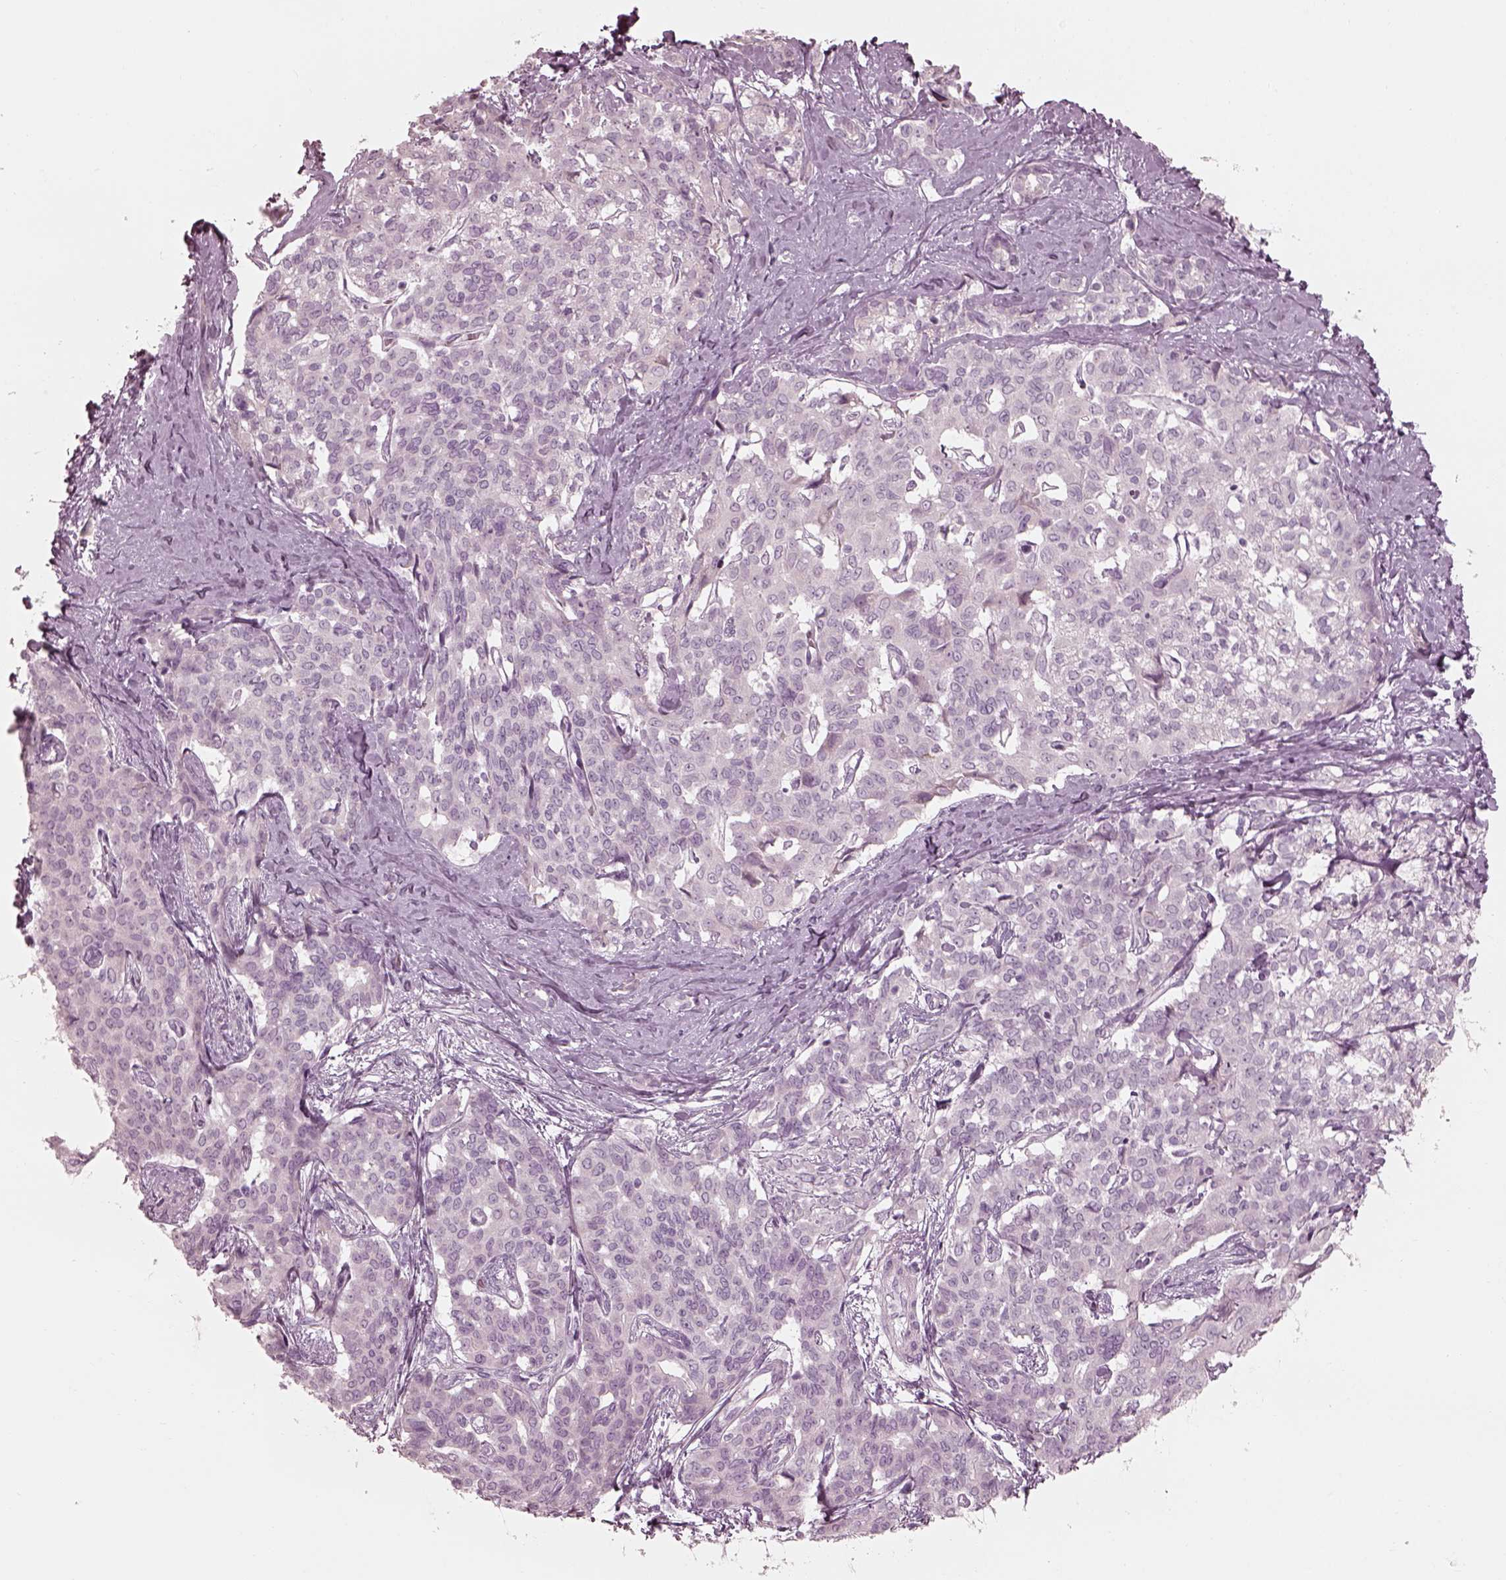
{"staining": {"intensity": "negative", "quantity": "none", "location": "none"}, "tissue": "liver cancer", "cell_type": "Tumor cells", "image_type": "cancer", "snomed": [{"axis": "morphology", "description": "Cholangiocarcinoma"}, {"axis": "topography", "description": "Liver"}], "caption": "This is an immunohistochemistry image of cholangiocarcinoma (liver). There is no staining in tumor cells.", "gene": "SAXO2", "patient": {"sex": "female", "age": 47}}